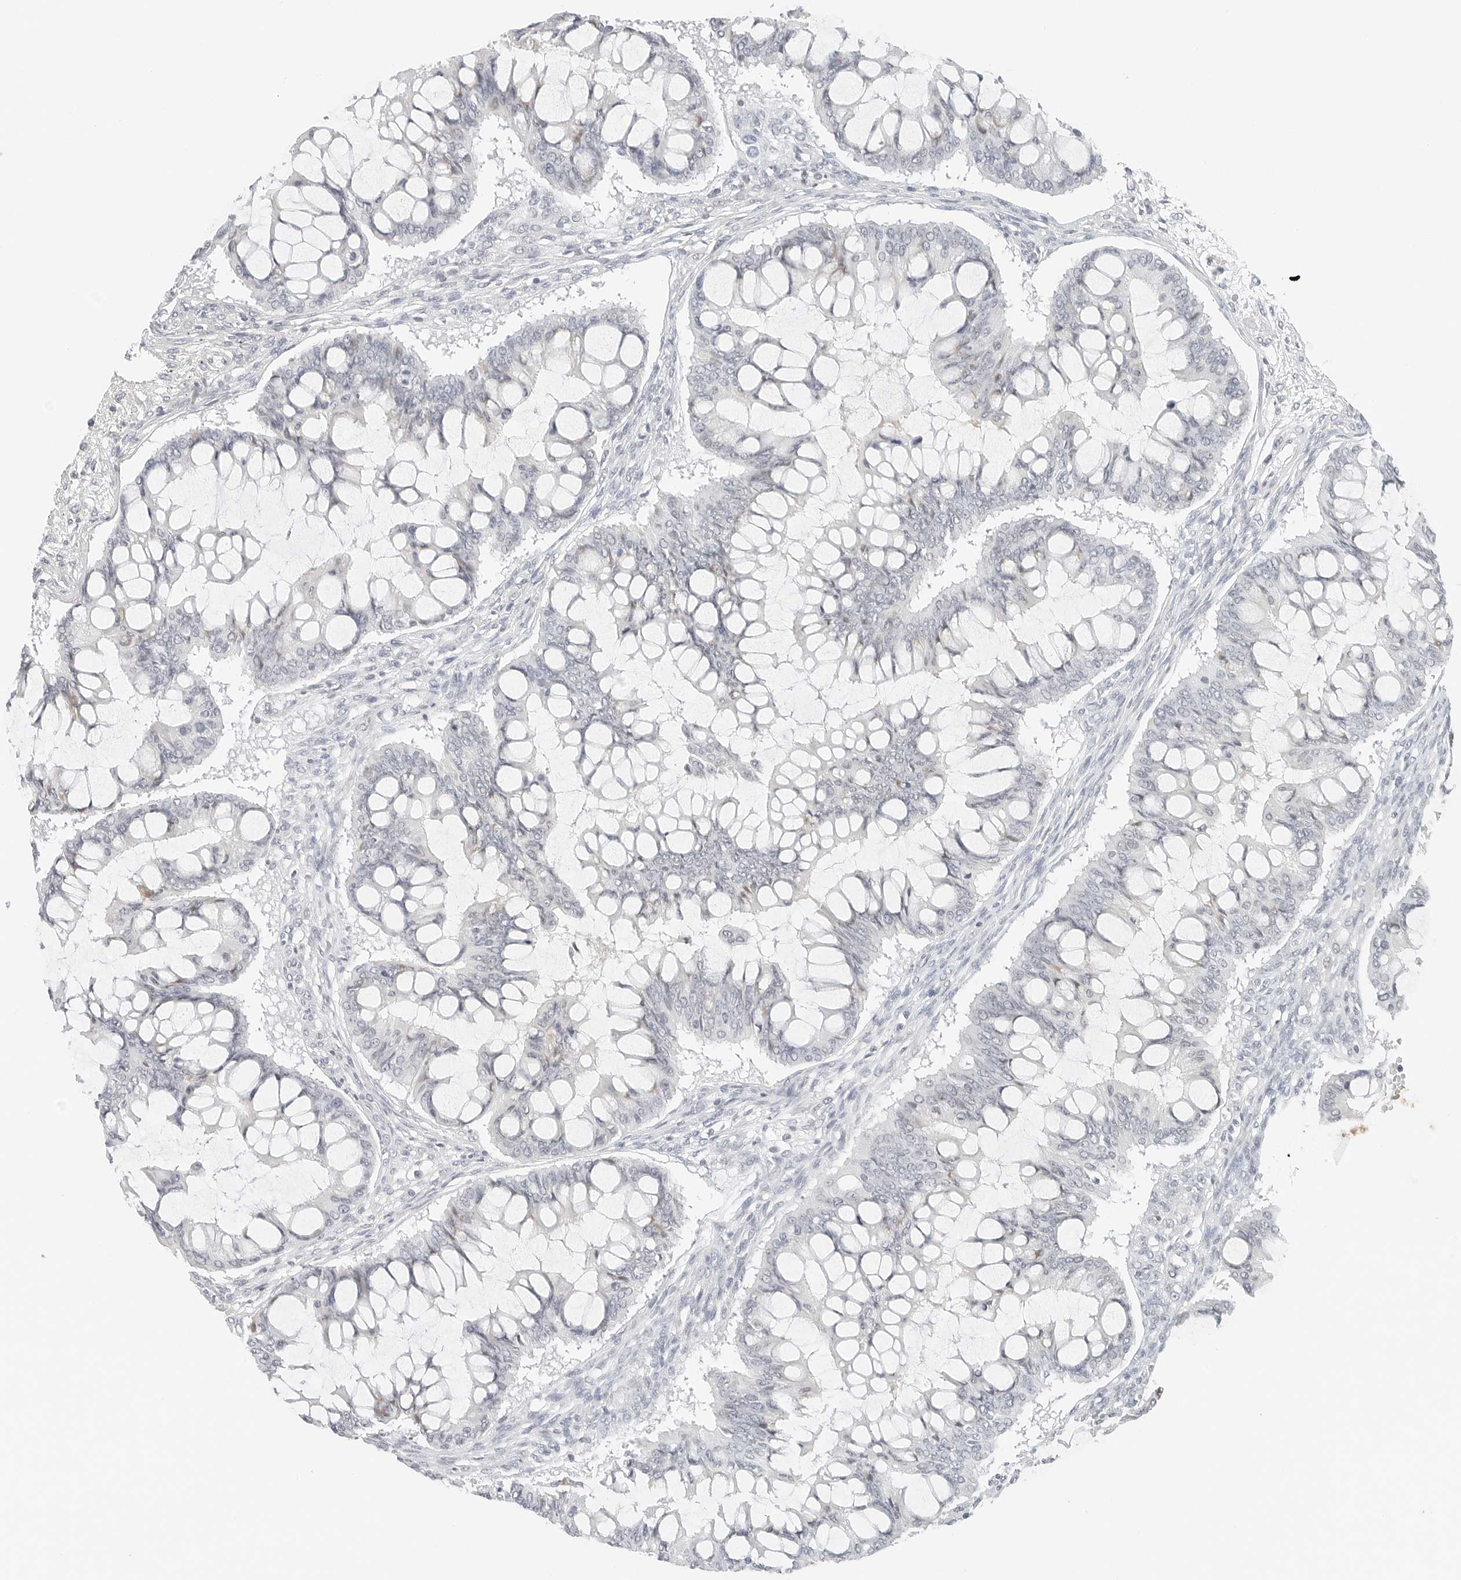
{"staining": {"intensity": "negative", "quantity": "none", "location": "none"}, "tissue": "ovarian cancer", "cell_type": "Tumor cells", "image_type": "cancer", "snomed": [{"axis": "morphology", "description": "Cystadenocarcinoma, mucinous, NOS"}, {"axis": "topography", "description": "Ovary"}], "caption": "IHC image of ovarian cancer stained for a protein (brown), which displays no staining in tumor cells.", "gene": "NEO1", "patient": {"sex": "female", "age": 73}}